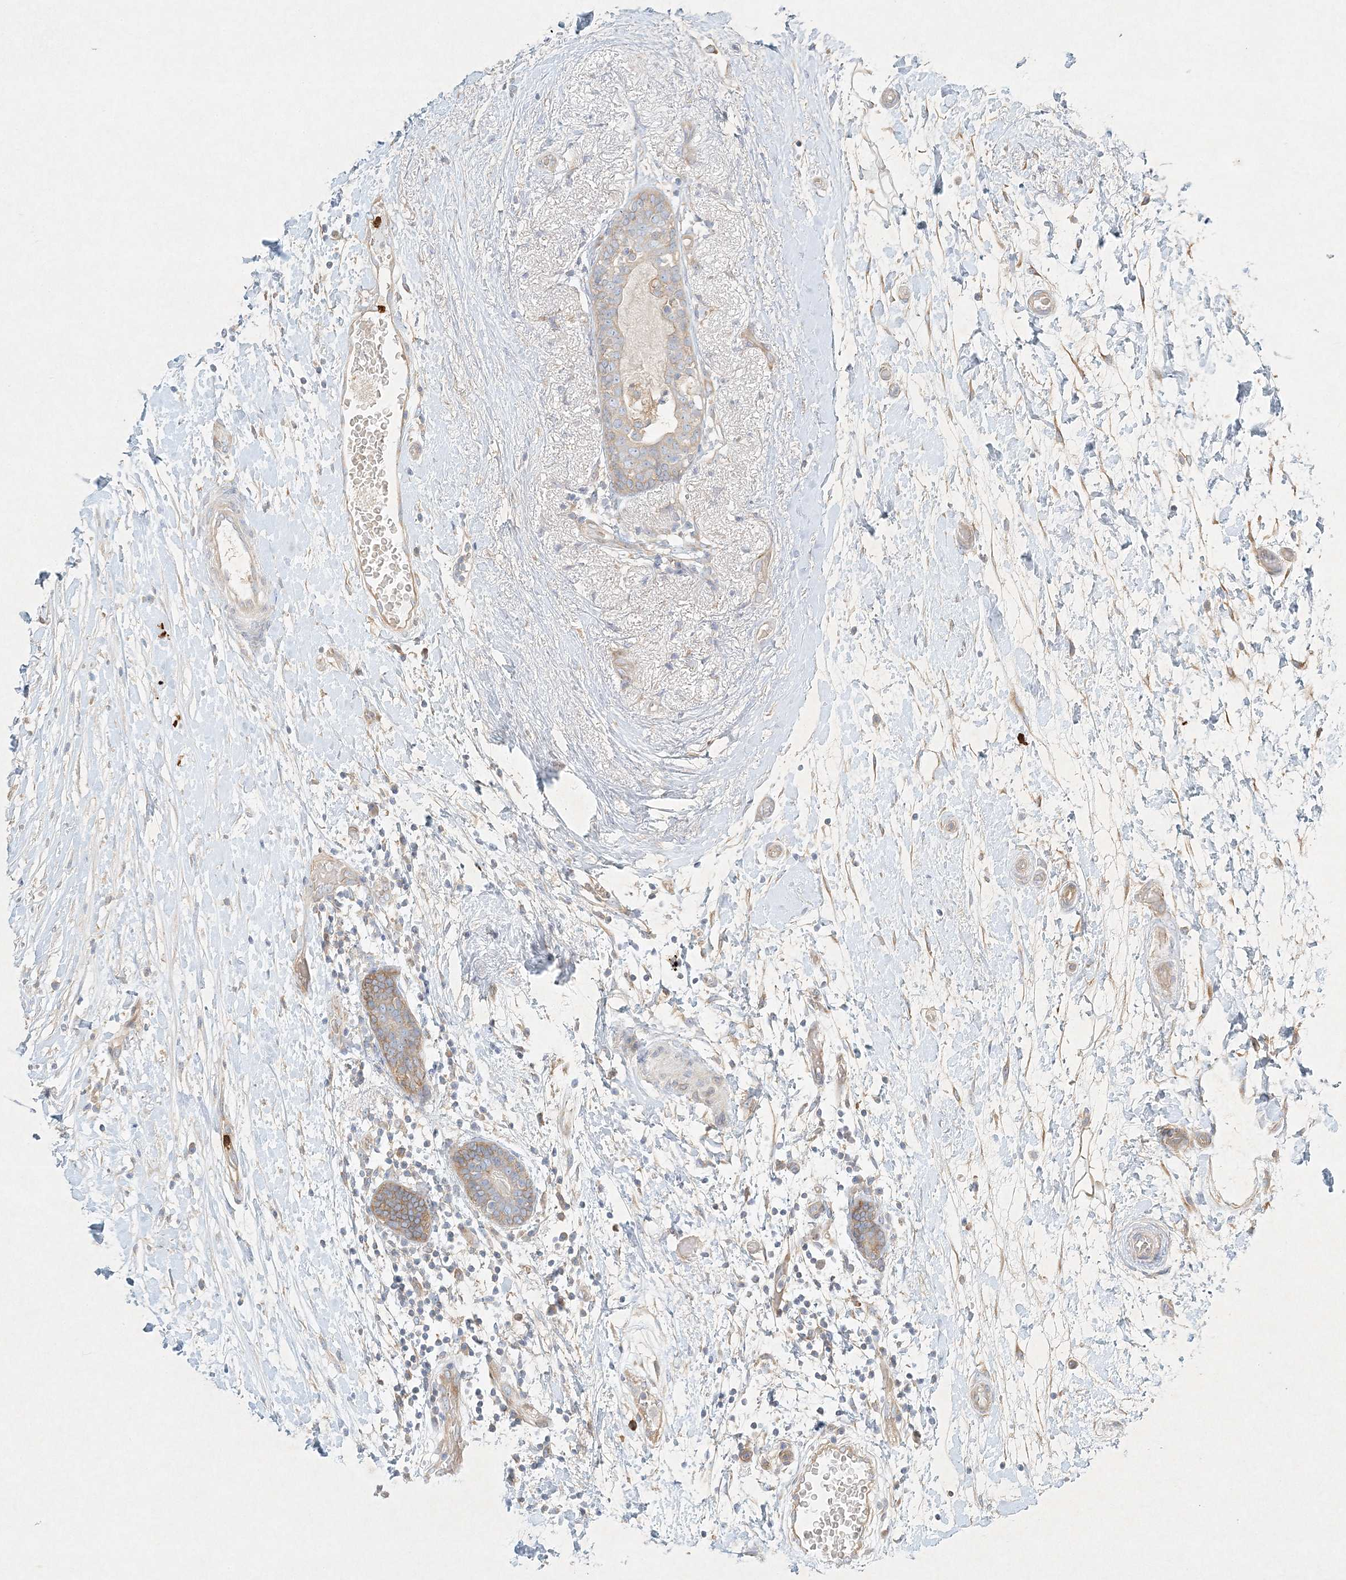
{"staining": {"intensity": "weak", "quantity": ">75%", "location": "cytoplasmic/membranous"}, "tissue": "breast cancer", "cell_type": "Tumor cells", "image_type": "cancer", "snomed": [{"axis": "morphology", "description": "Duct carcinoma"}, {"axis": "topography", "description": "Breast"}], "caption": "A high-resolution image shows immunohistochemistry (IHC) staining of breast cancer, which shows weak cytoplasmic/membranous staining in about >75% of tumor cells.", "gene": "STK11IP", "patient": {"sex": "female", "age": 62}}